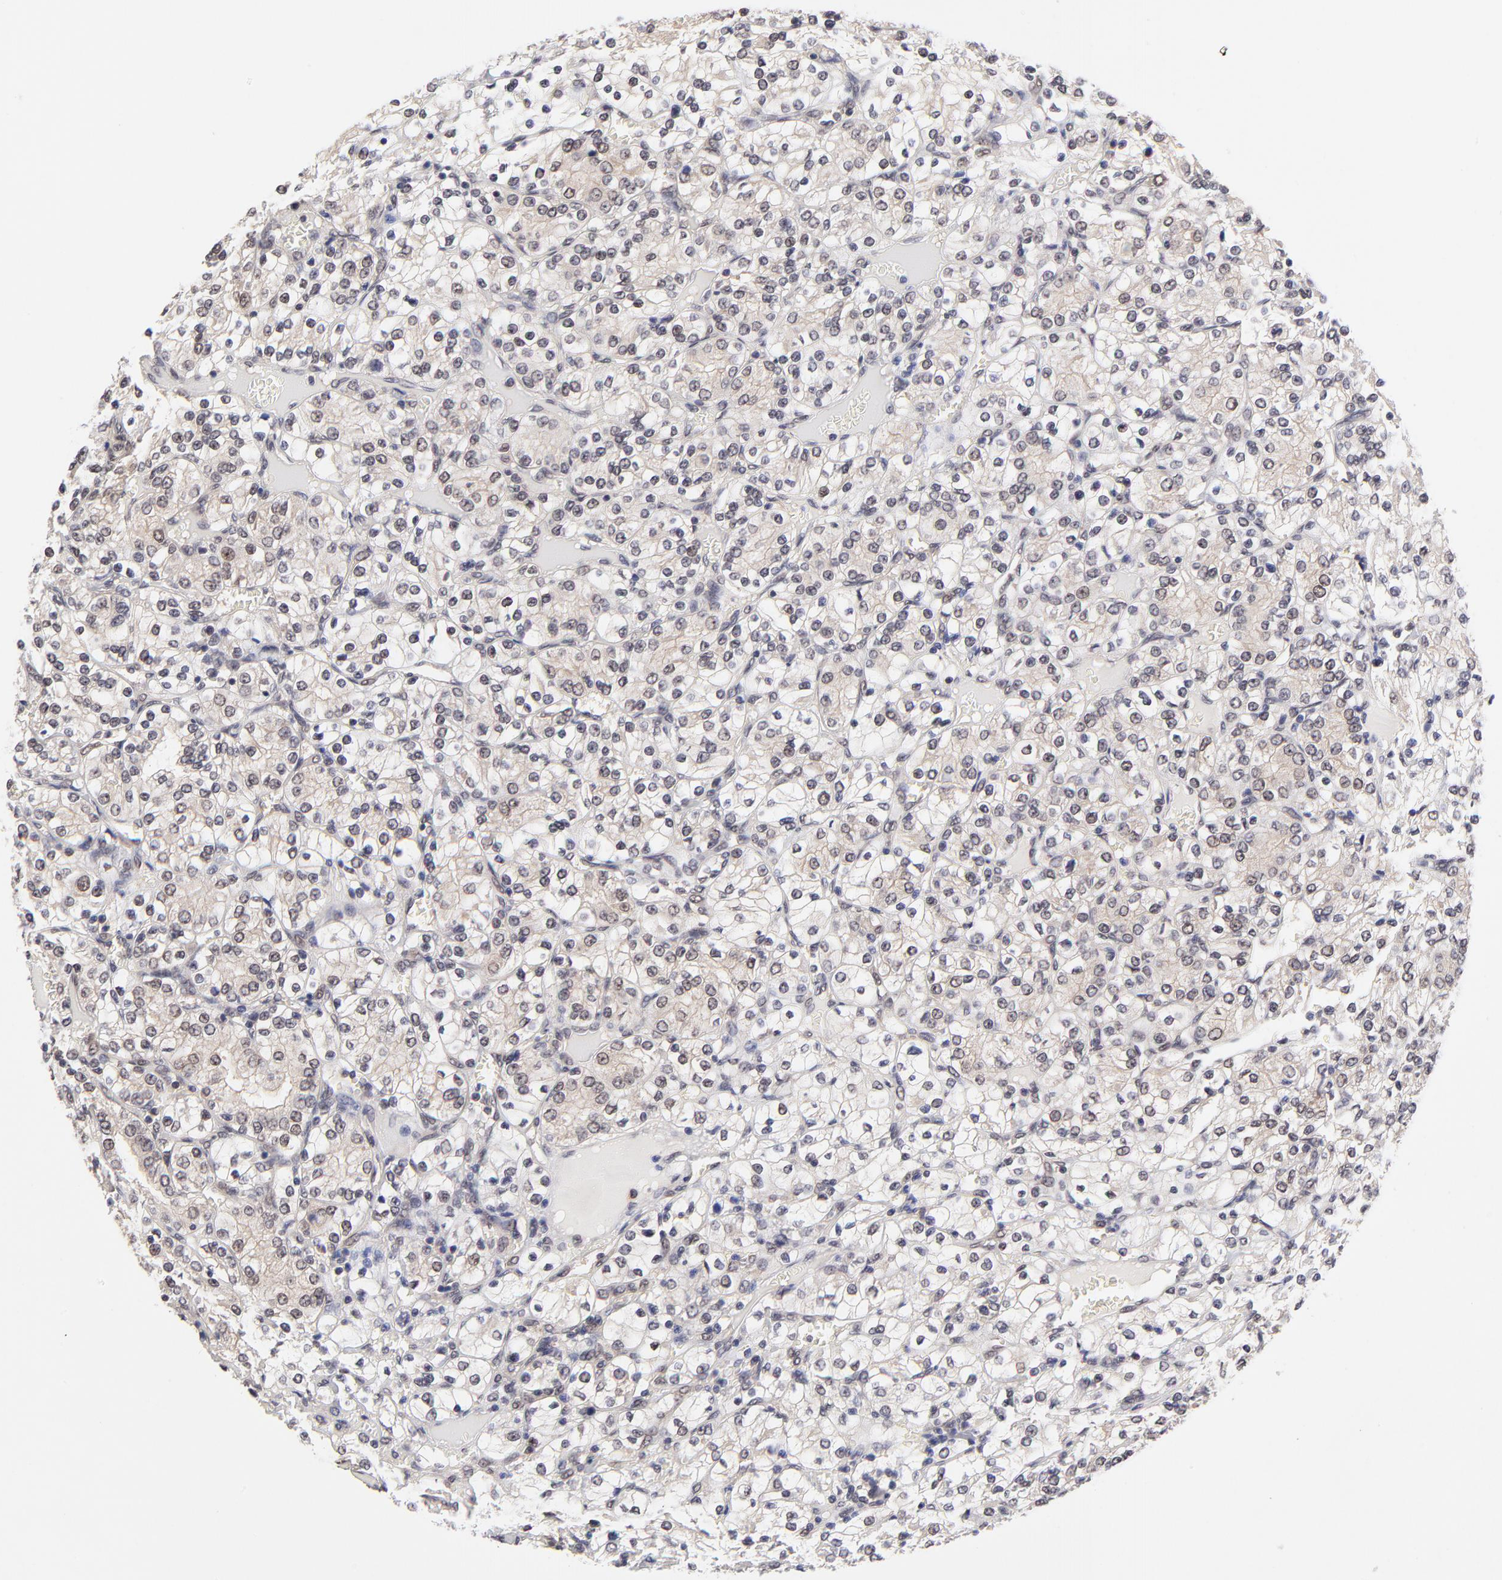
{"staining": {"intensity": "weak", "quantity": "25%-75%", "location": "cytoplasmic/membranous"}, "tissue": "renal cancer", "cell_type": "Tumor cells", "image_type": "cancer", "snomed": [{"axis": "morphology", "description": "Adenocarcinoma, NOS"}, {"axis": "topography", "description": "Kidney"}], "caption": "Immunohistochemical staining of human renal adenocarcinoma shows weak cytoplasmic/membranous protein staining in about 25%-75% of tumor cells.", "gene": "UBE2E3", "patient": {"sex": "female", "age": 62}}